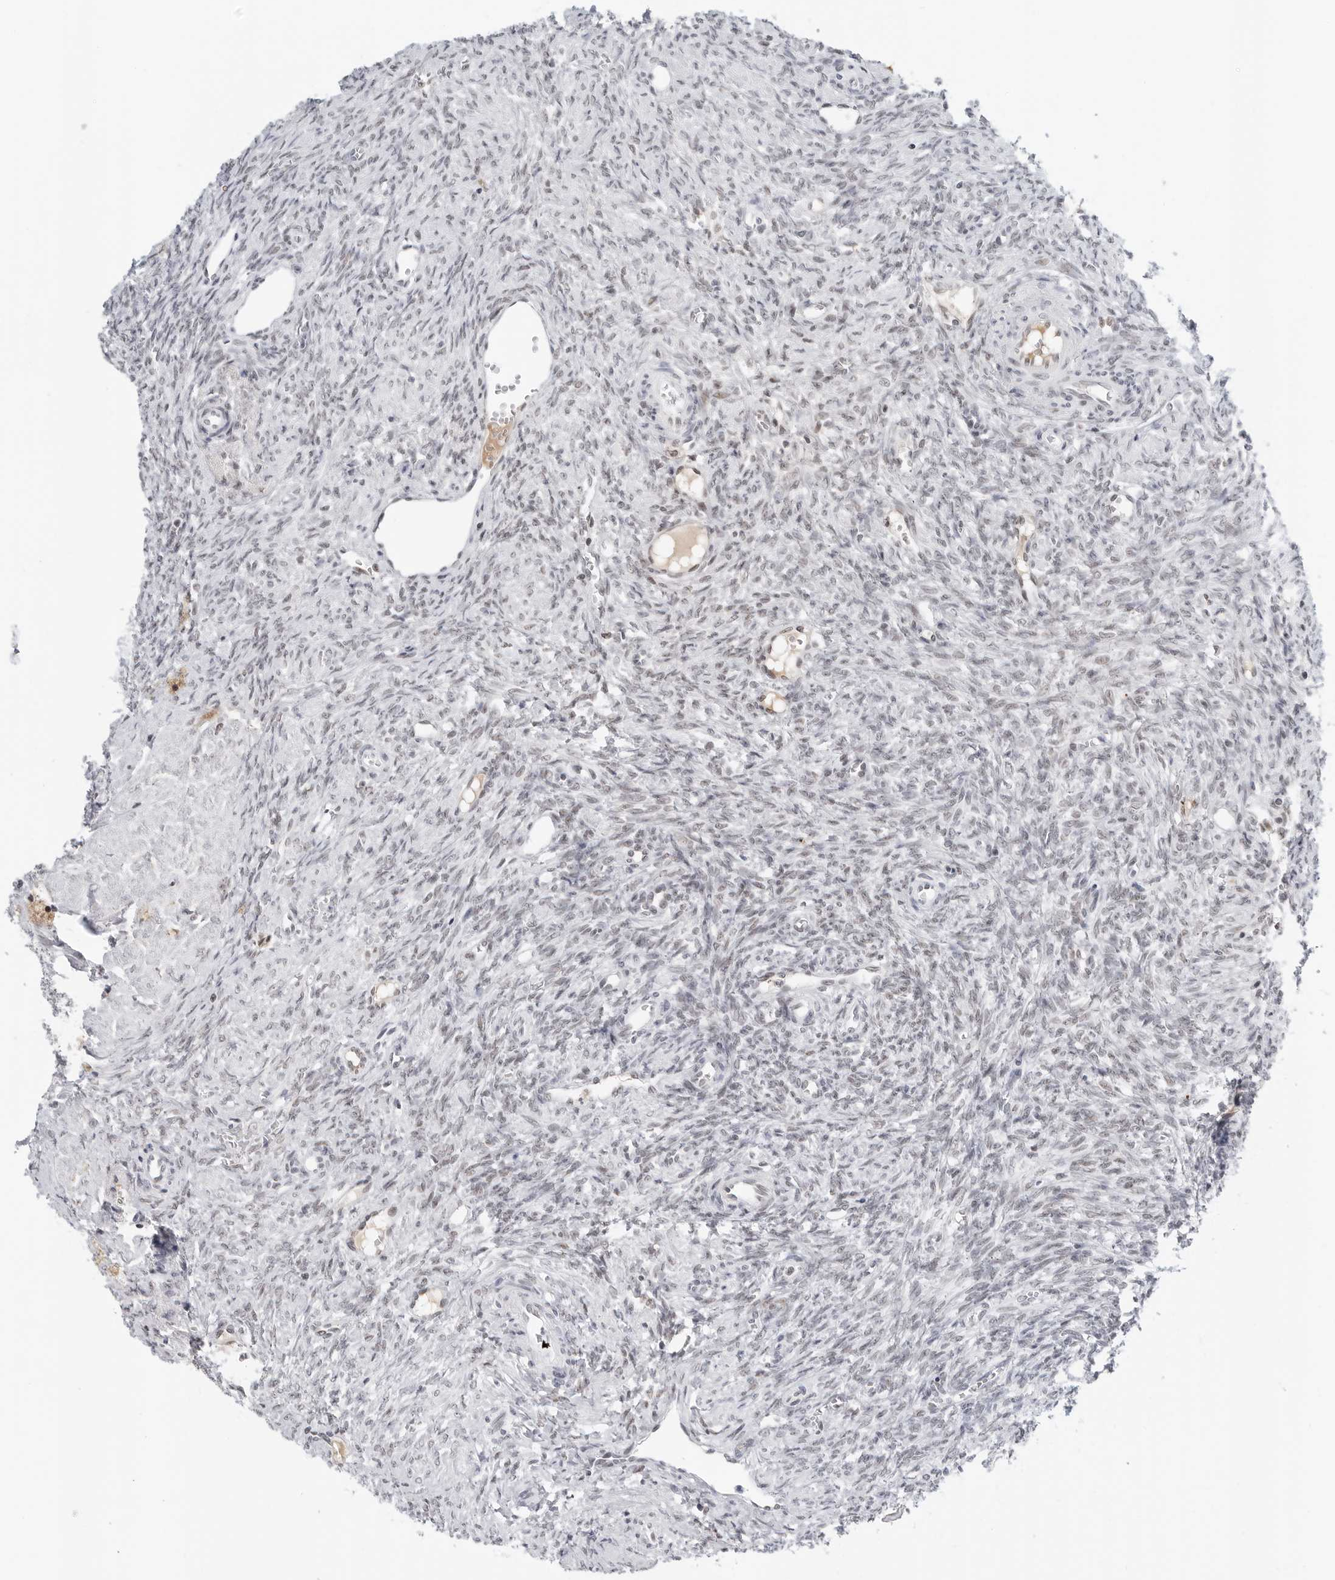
{"staining": {"intensity": "negative", "quantity": "none", "location": "none"}, "tissue": "ovary", "cell_type": "Ovarian stroma cells", "image_type": "normal", "snomed": [{"axis": "morphology", "description": "Normal tissue, NOS"}, {"axis": "topography", "description": "Ovary"}], "caption": "High magnification brightfield microscopy of benign ovary stained with DAB (brown) and counterstained with hematoxylin (blue): ovarian stroma cells show no significant staining.", "gene": "WRAP53", "patient": {"sex": "female", "age": 41}}